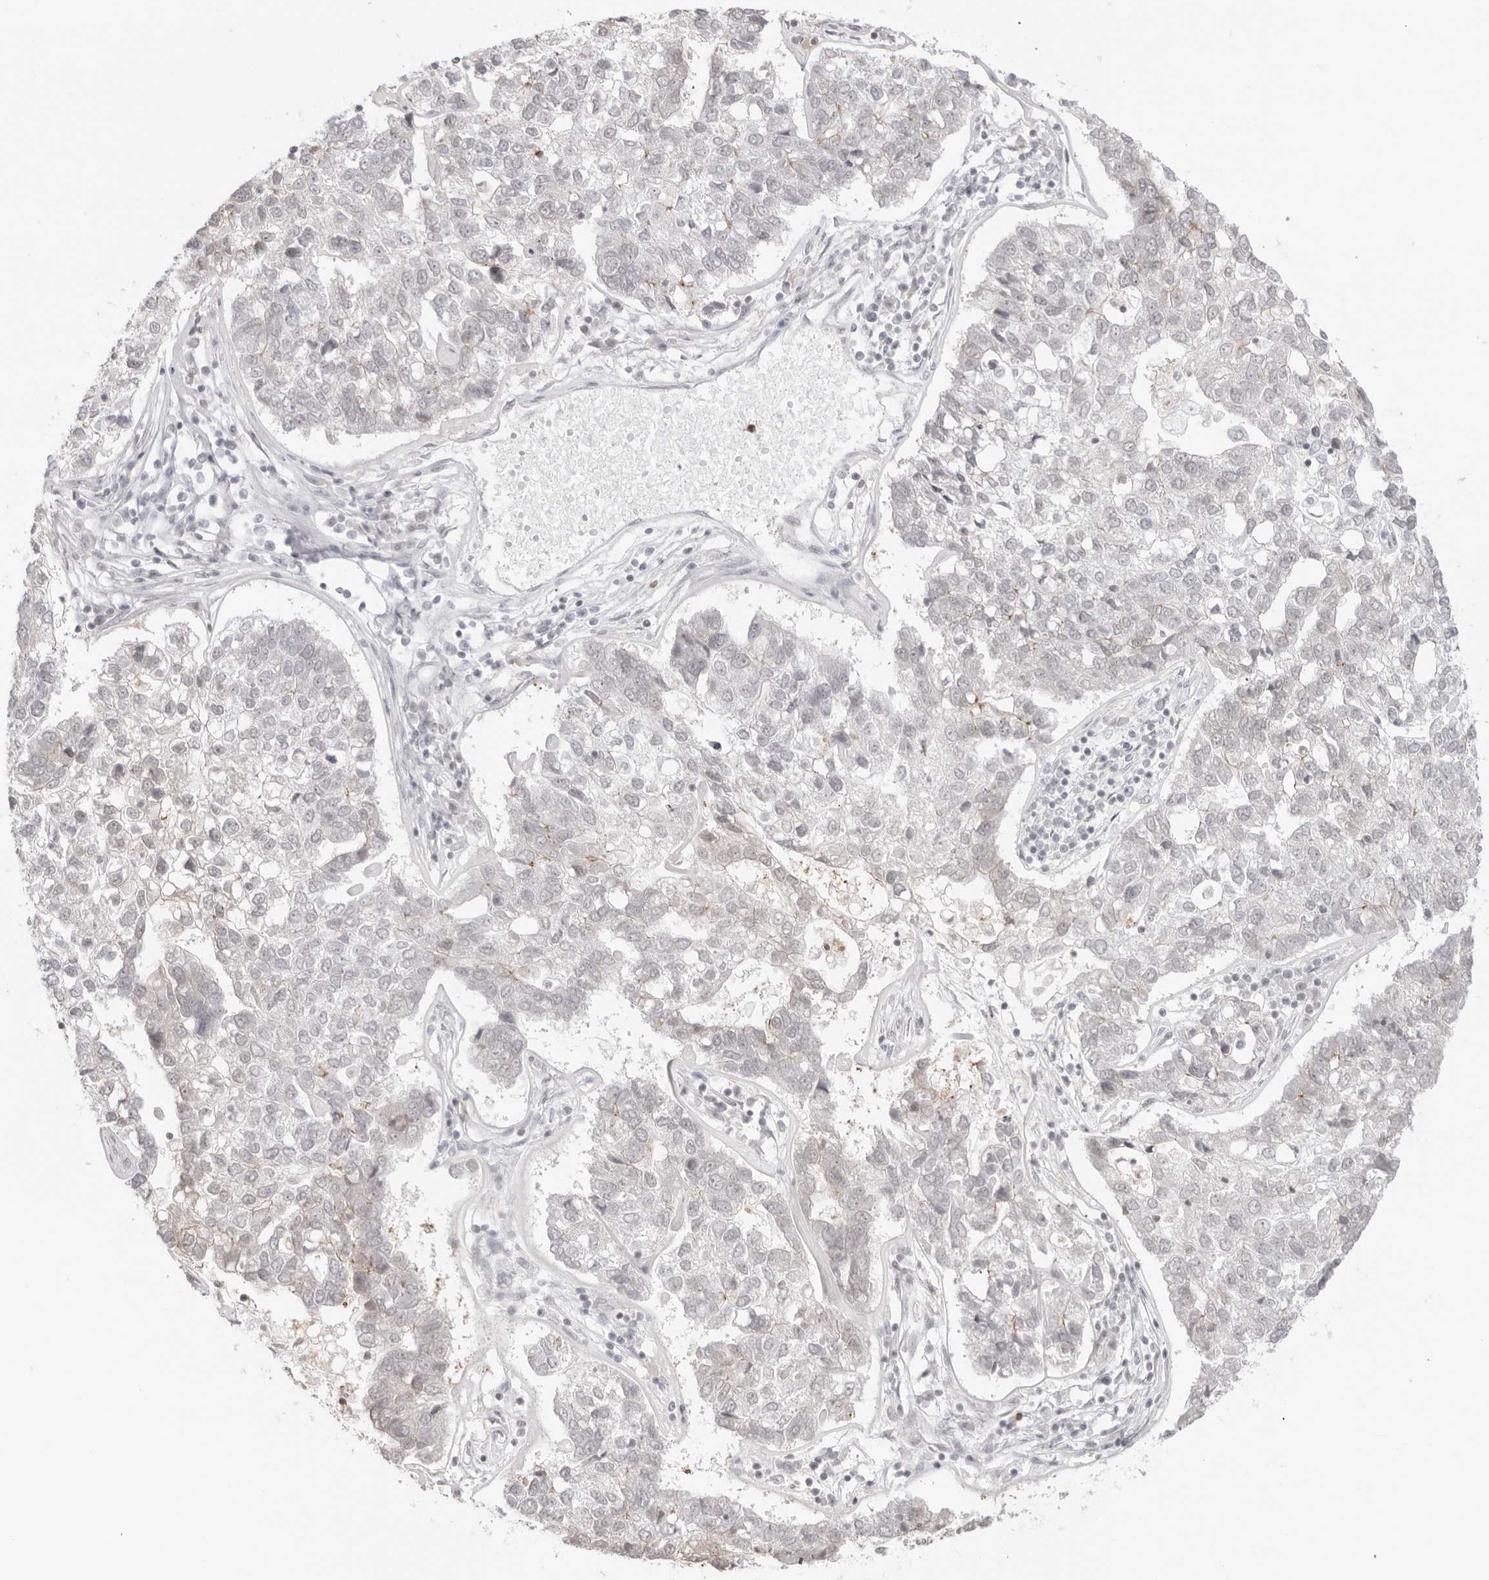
{"staining": {"intensity": "negative", "quantity": "none", "location": "none"}, "tissue": "pancreatic cancer", "cell_type": "Tumor cells", "image_type": "cancer", "snomed": [{"axis": "morphology", "description": "Adenocarcinoma, NOS"}, {"axis": "topography", "description": "Pancreas"}], "caption": "Adenocarcinoma (pancreatic) was stained to show a protein in brown. There is no significant expression in tumor cells.", "gene": "RNF146", "patient": {"sex": "female", "age": 61}}